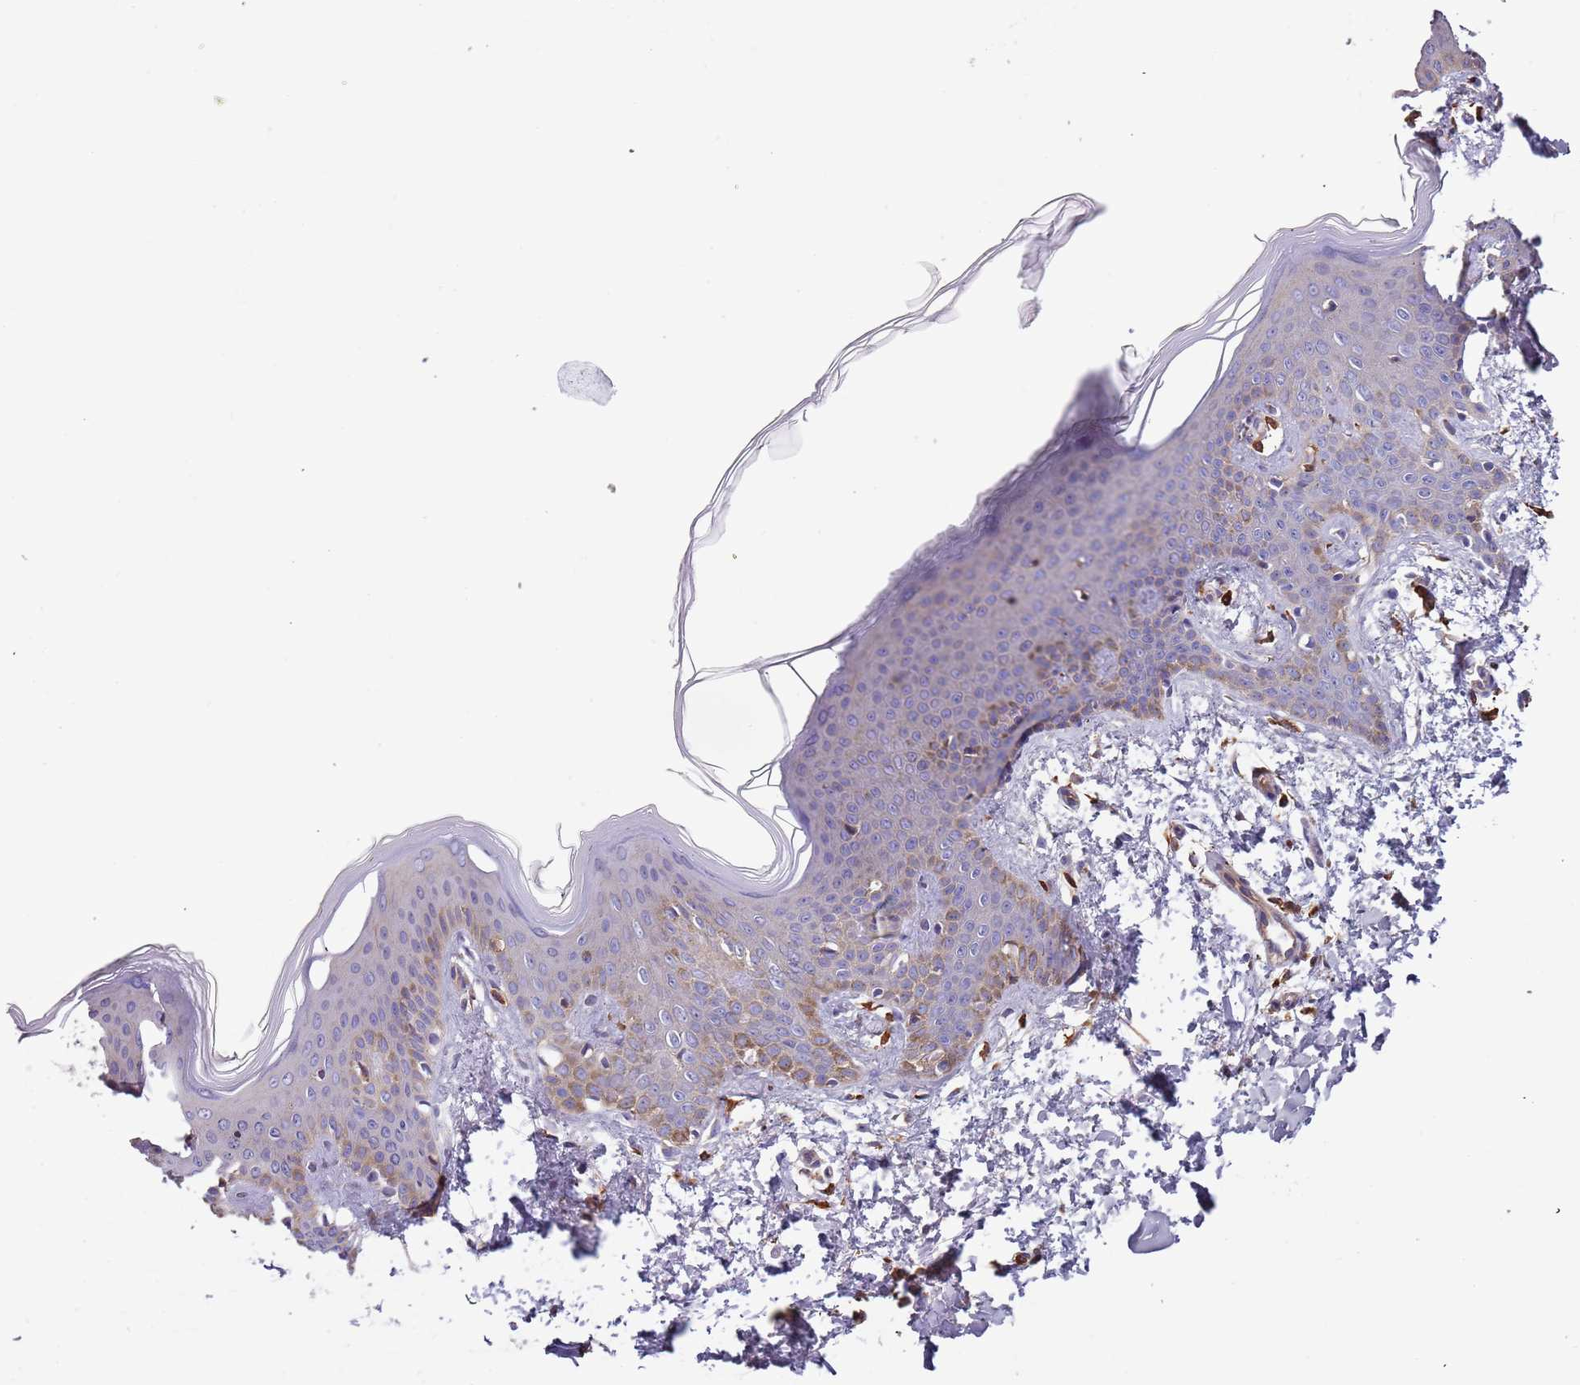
{"staining": {"intensity": "negative", "quantity": "none", "location": "none"}, "tissue": "skin", "cell_type": "Fibroblasts", "image_type": "normal", "snomed": [{"axis": "morphology", "description": "Normal tissue, NOS"}, {"axis": "topography", "description": "Skin"}], "caption": "Immunohistochemical staining of benign human skin demonstrates no significant staining in fibroblasts.", "gene": "SYT4", "patient": {"sex": "male", "age": 36}}